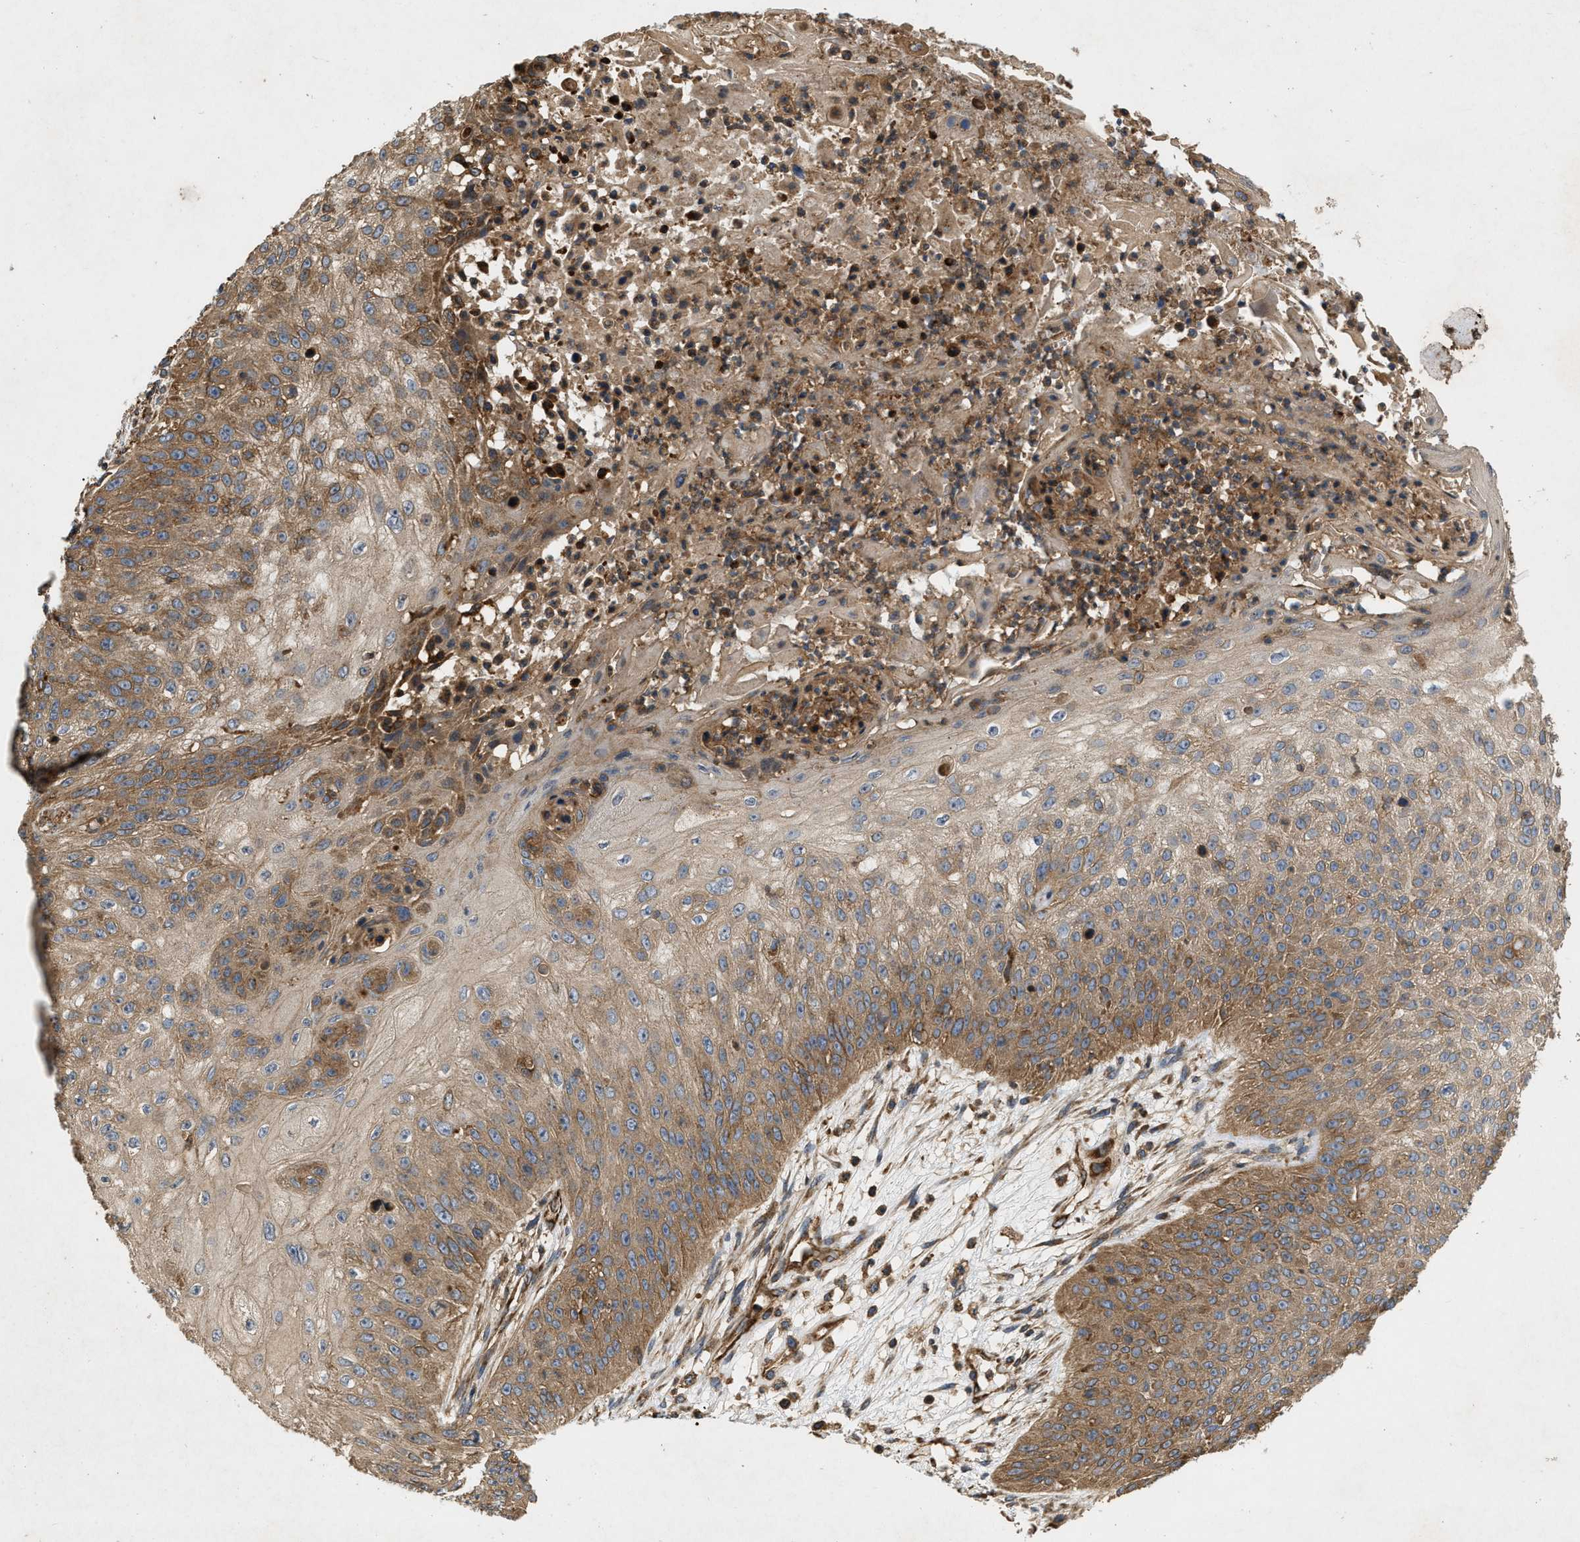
{"staining": {"intensity": "moderate", "quantity": ">75%", "location": "cytoplasmic/membranous"}, "tissue": "skin cancer", "cell_type": "Tumor cells", "image_type": "cancer", "snomed": [{"axis": "morphology", "description": "Squamous cell carcinoma, NOS"}, {"axis": "topography", "description": "Skin"}], "caption": "Immunohistochemistry (DAB) staining of skin cancer (squamous cell carcinoma) reveals moderate cytoplasmic/membranous protein positivity in approximately >75% of tumor cells.", "gene": "GNB4", "patient": {"sex": "female", "age": 80}}